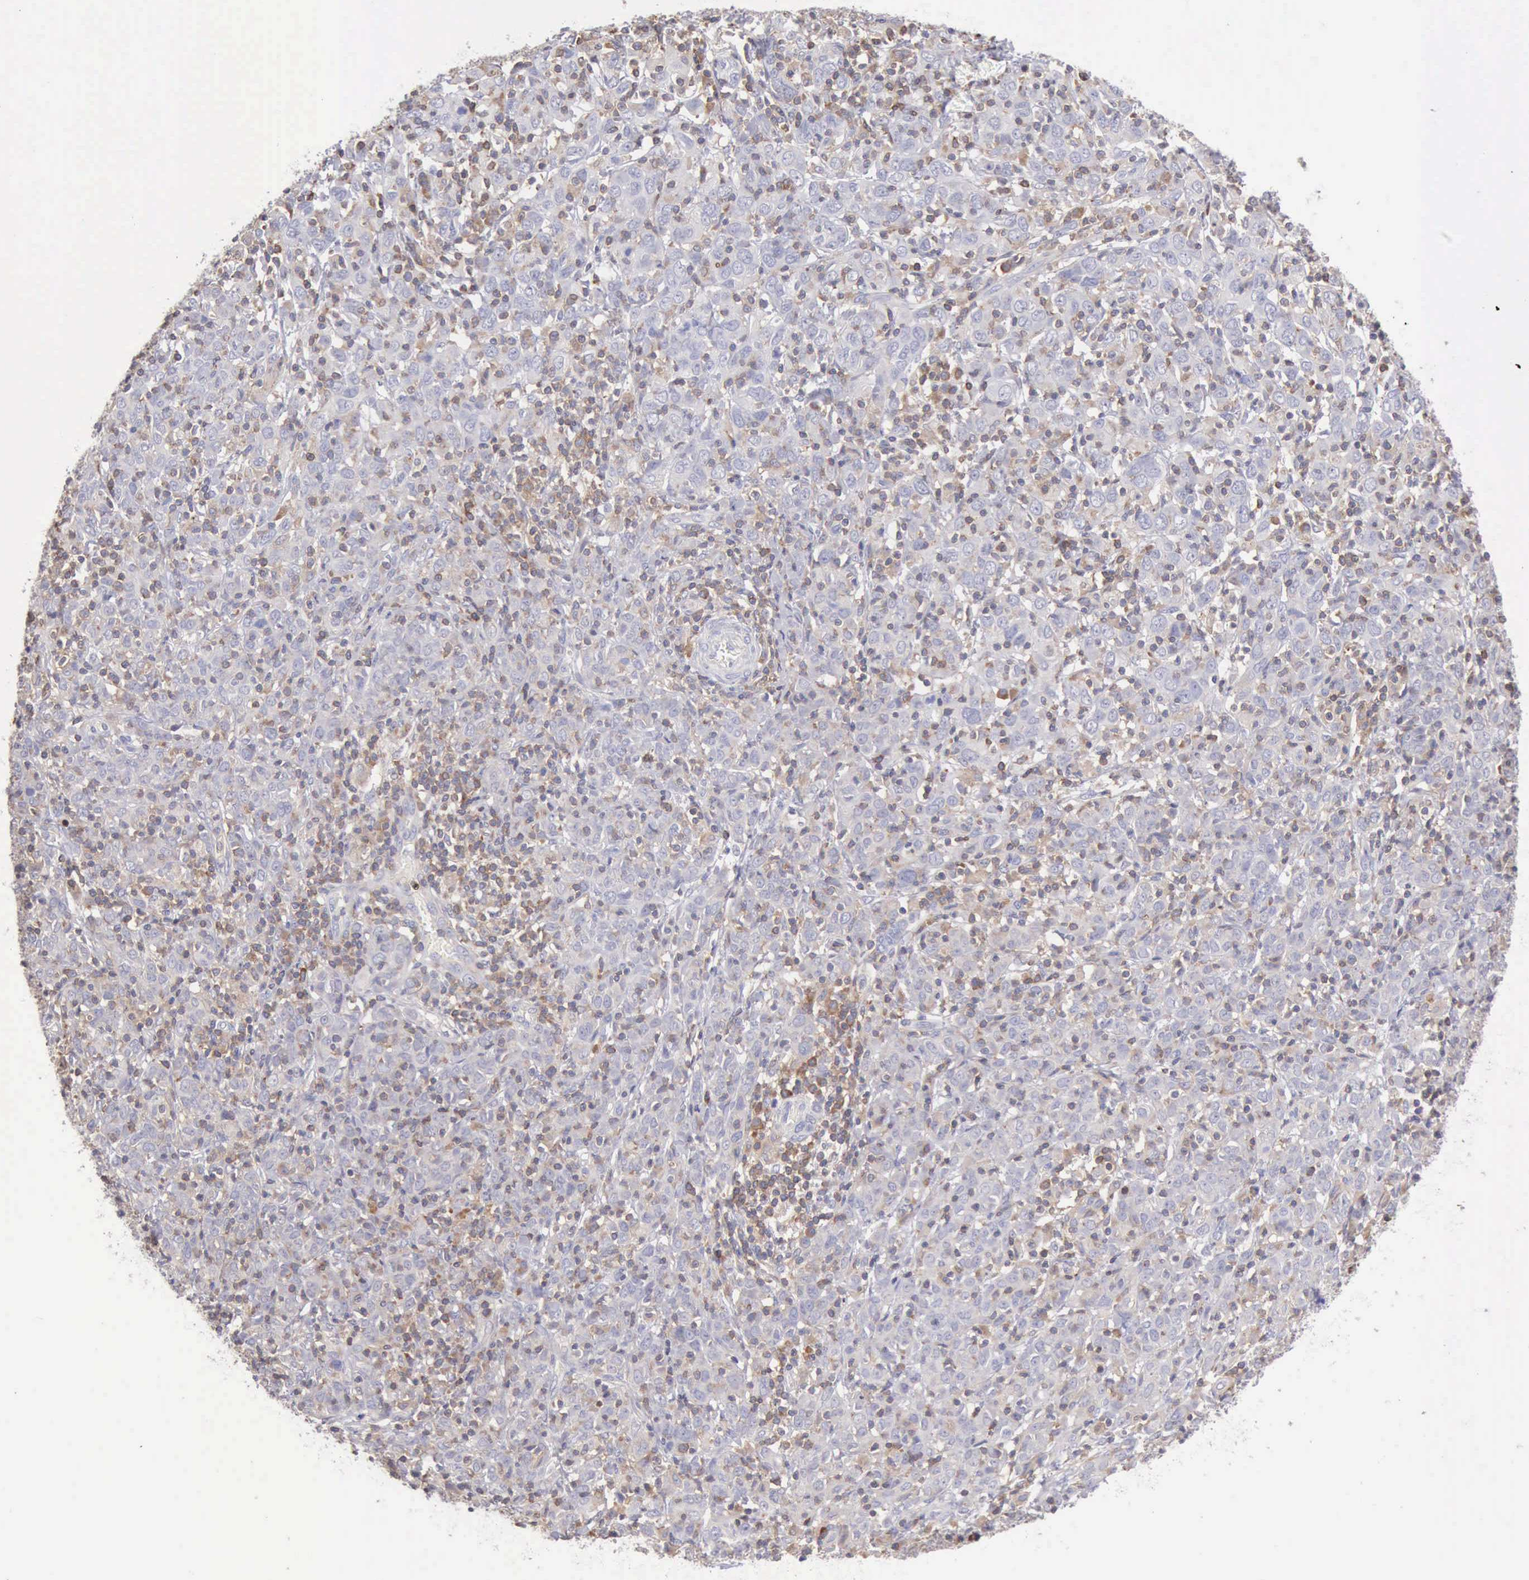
{"staining": {"intensity": "negative", "quantity": "none", "location": "none"}, "tissue": "cervical cancer", "cell_type": "Tumor cells", "image_type": "cancer", "snomed": [{"axis": "morphology", "description": "Normal tissue, NOS"}, {"axis": "morphology", "description": "Squamous cell carcinoma, NOS"}, {"axis": "topography", "description": "Cervix"}], "caption": "Immunohistochemical staining of human cervical cancer (squamous cell carcinoma) exhibits no significant staining in tumor cells.", "gene": "SASH3", "patient": {"sex": "female", "age": 67}}